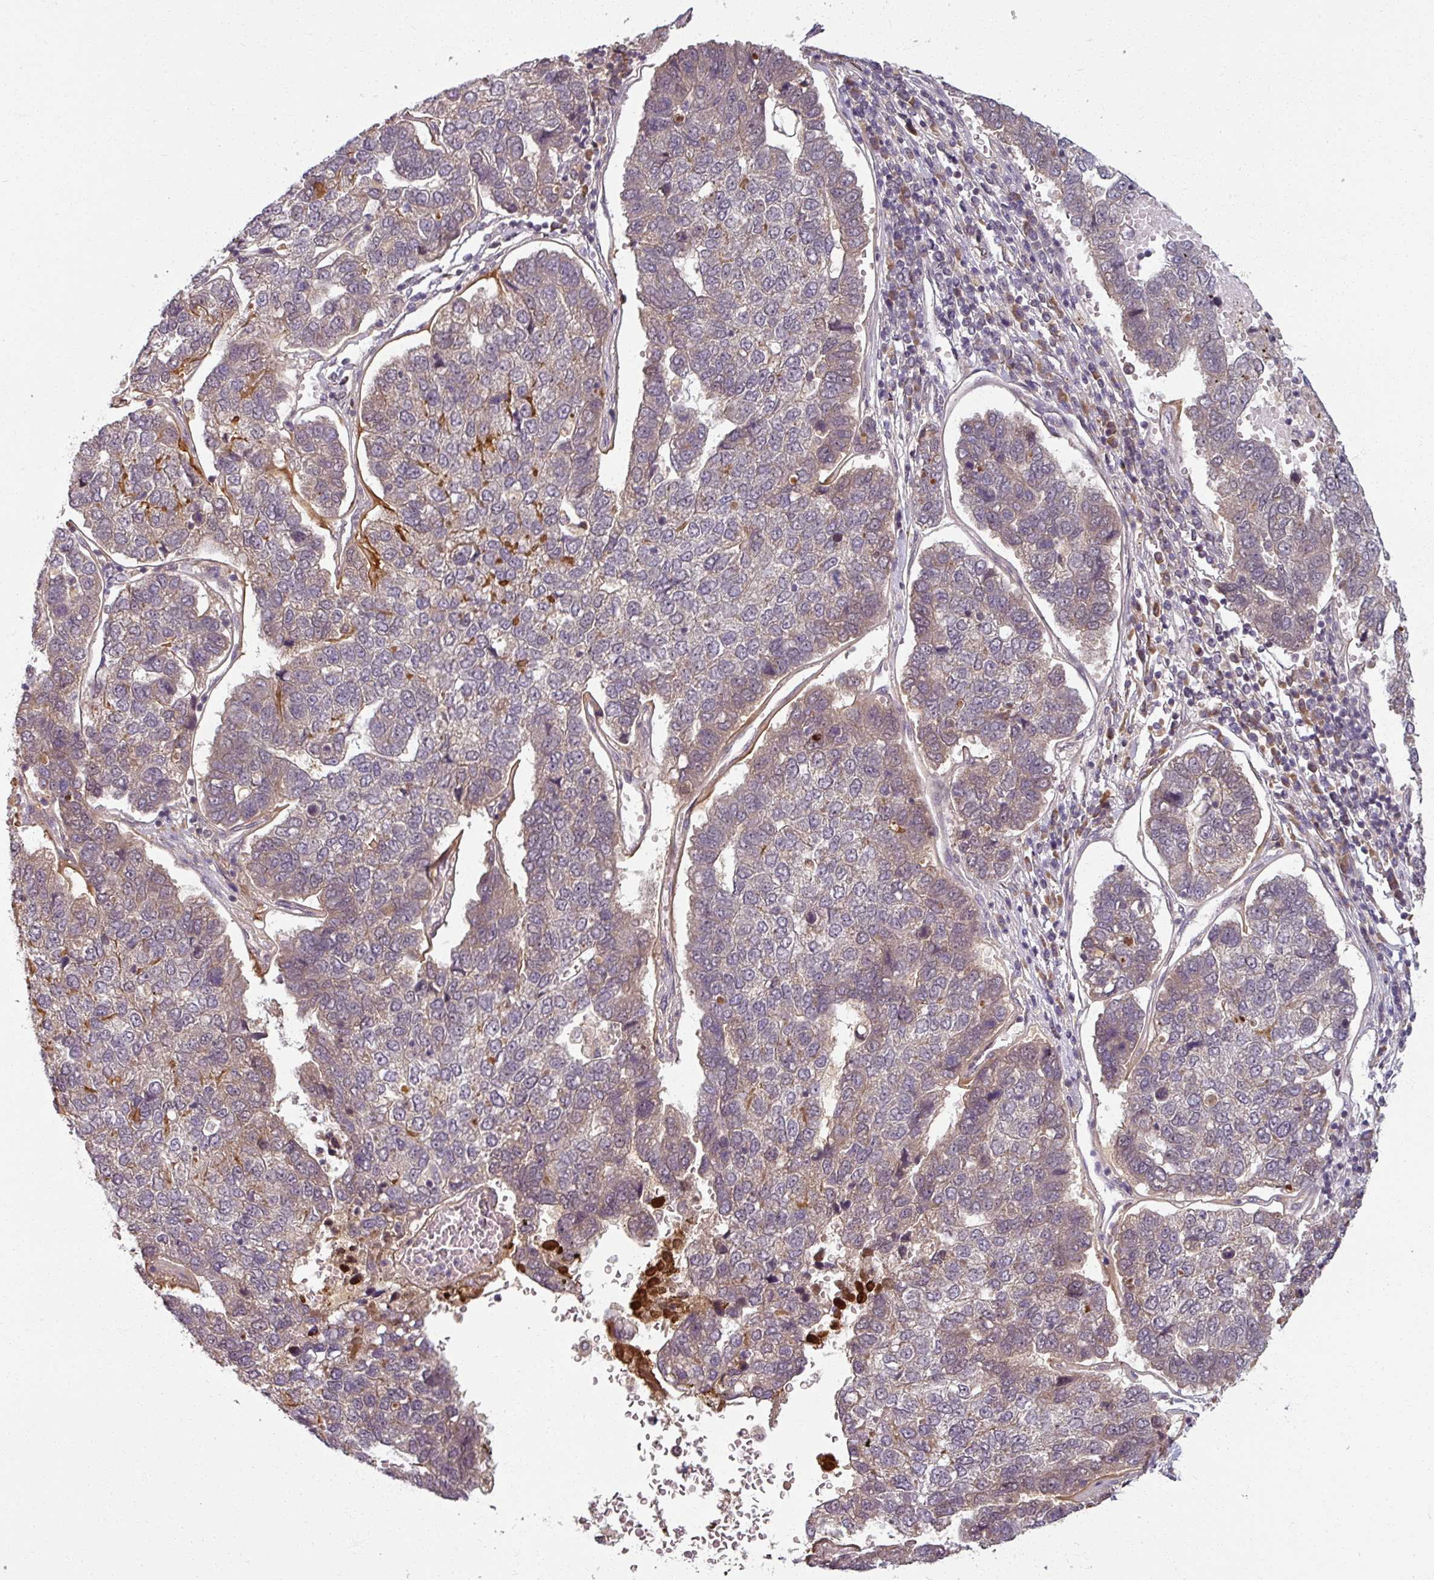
{"staining": {"intensity": "negative", "quantity": "none", "location": "none"}, "tissue": "pancreatic cancer", "cell_type": "Tumor cells", "image_type": "cancer", "snomed": [{"axis": "morphology", "description": "Adenocarcinoma, NOS"}, {"axis": "topography", "description": "Pancreas"}], "caption": "Immunohistochemistry (IHC) image of neoplastic tissue: pancreatic cancer stained with DAB displays no significant protein expression in tumor cells.", "gene": "POLR2G", "patient": {"sex": "female", "age": 61}}